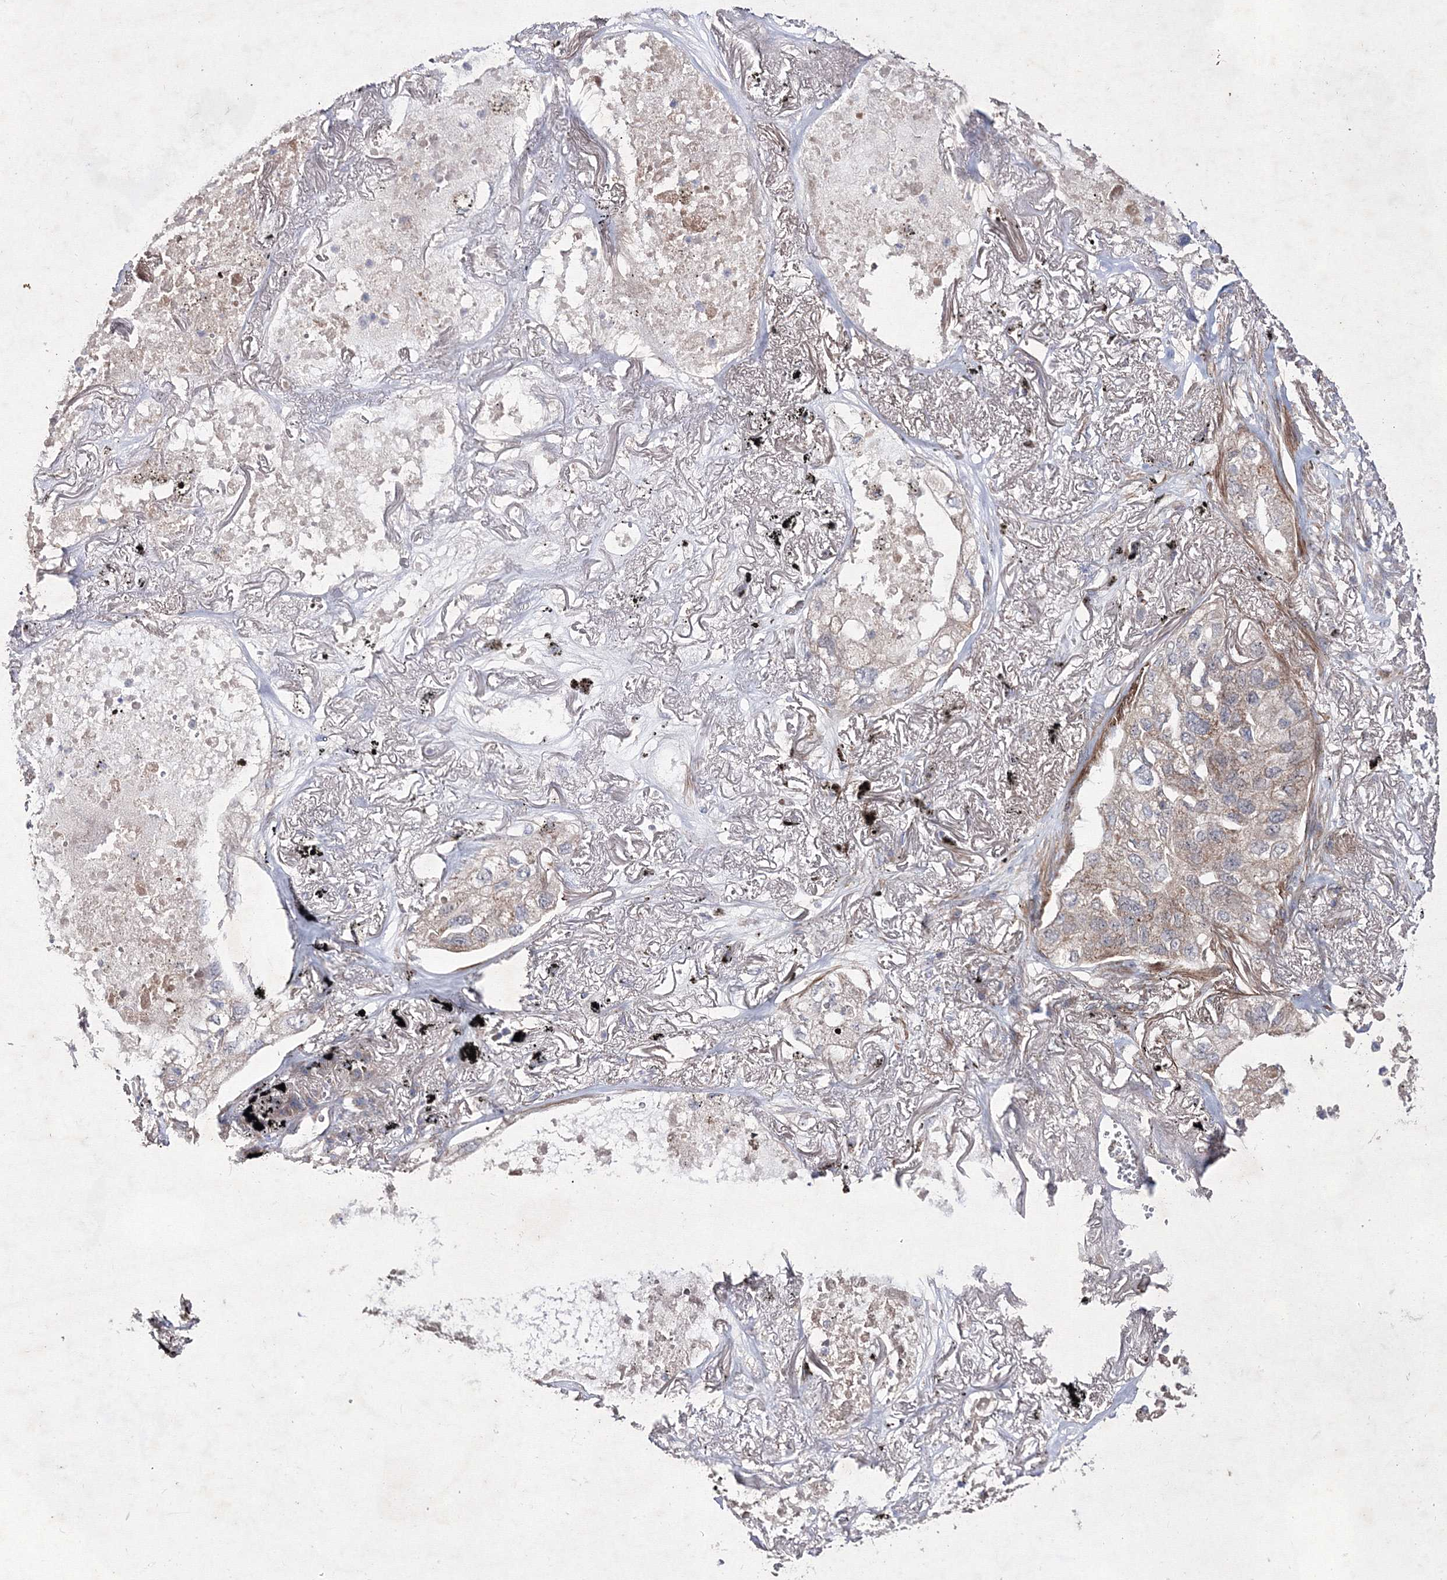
{"staining": {"intensity": "weak", "quantity": "<25%", "location": "cytoplasmic/membranous"}, "tissue": "lung cancer", "cell_type": "Tumor cells", "image_type": "cancer", "snomed": [{"axis": "morphology", "description": "Adenocarcinoma, NOS"}, {"axis": "topography", "description": "Lung"}], "caption": "A photomicrograph of human adenocarcinoma (lung) is negative for staining in tumor cells. (DAB (3,3'-diaminobenzidine) IHC, high magnification).", "gene": "GFM1", "patient": {"sex": "male", "age": 65}}